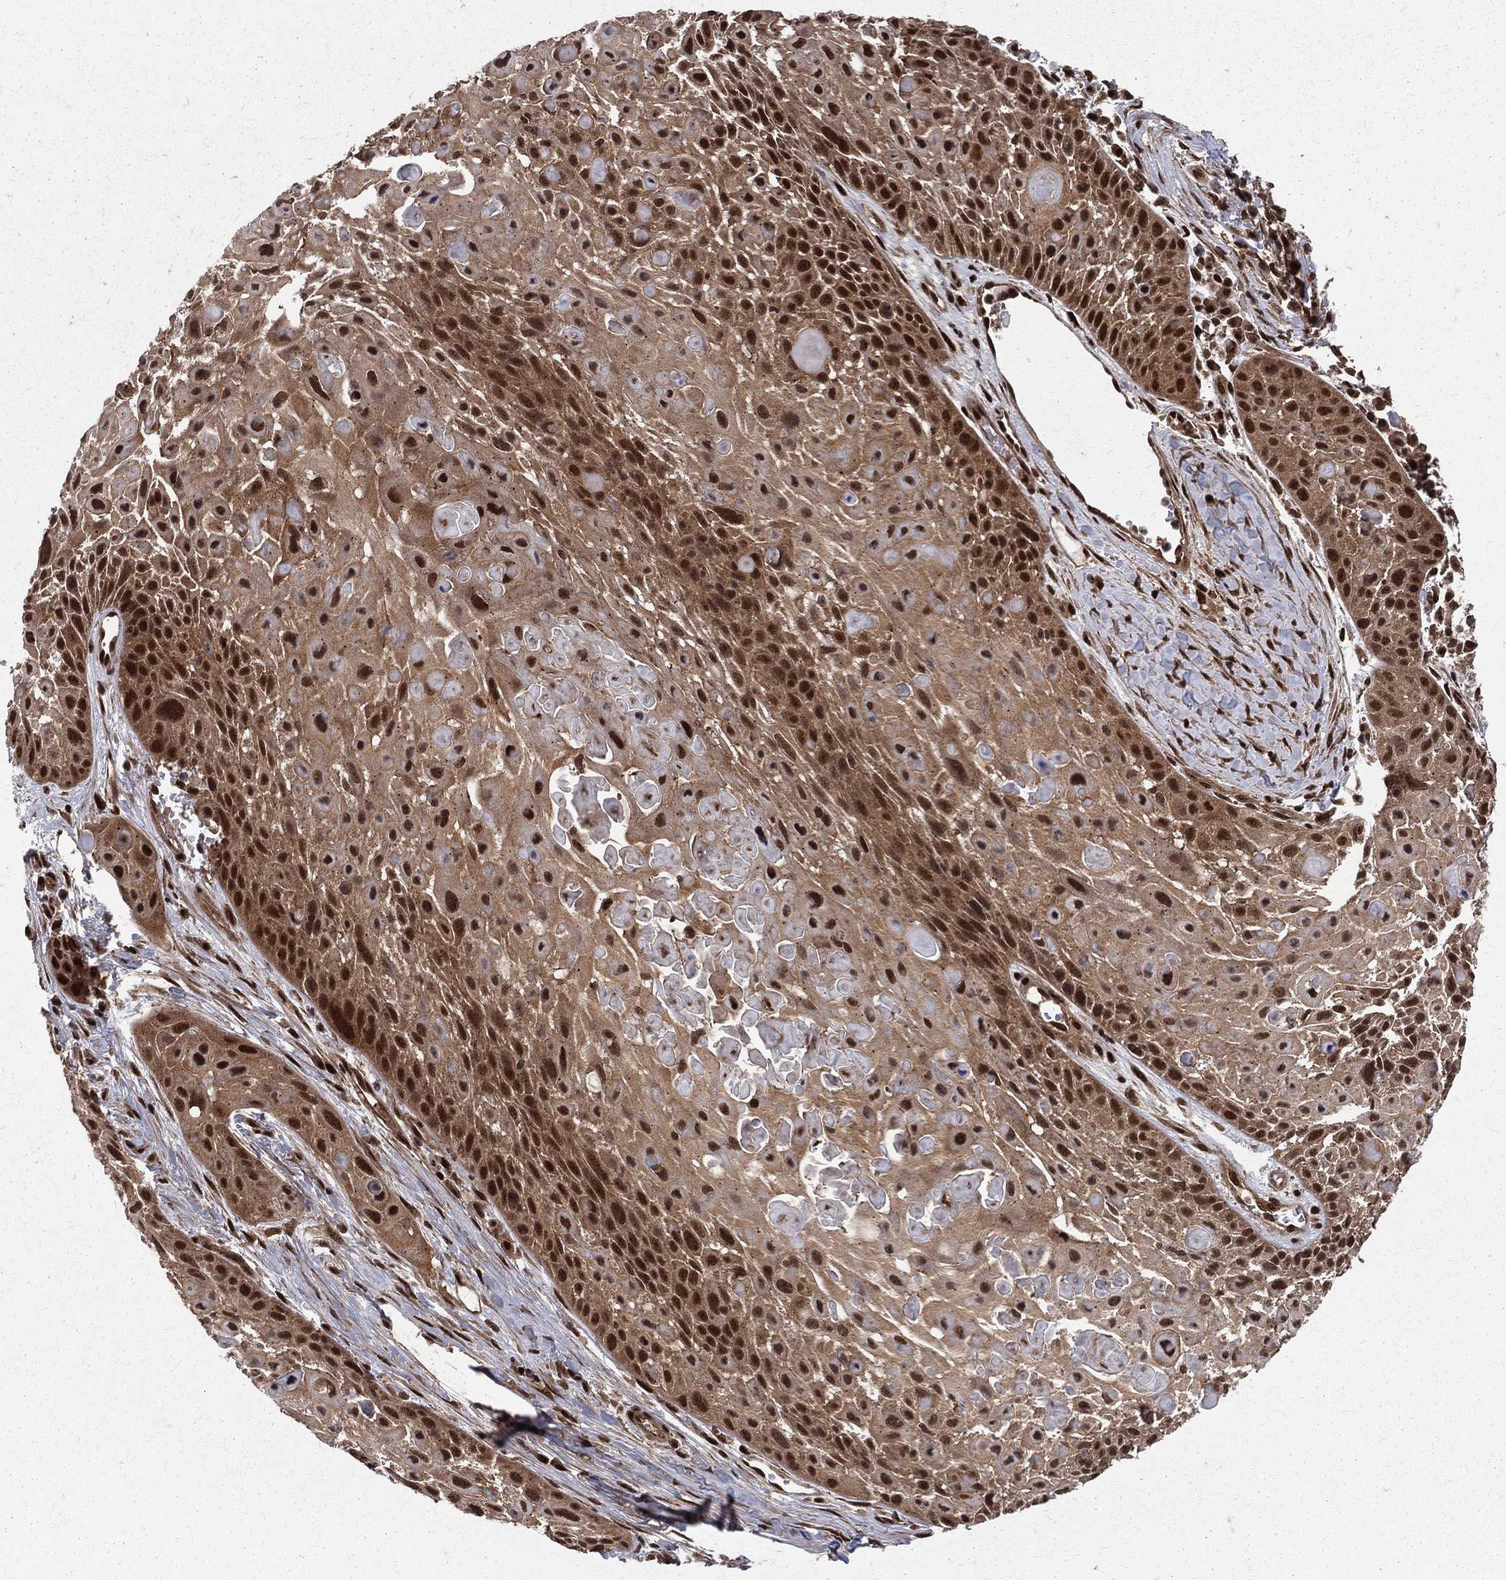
{"staining": {"intensity": "strong", "quantity": "25%-75%", "location": "nuclear"}, "tissue": "skin cancer", "cell_type": "Tumor cells", "image_type": "cancer", "snomed": [{"axis": "morphology", "description": "Squamous cell carcinoma, NOS"}, {"axis": "topography", "description": "Skin"}, {"axis": "topography", "description": "Anal"}], "caption": "Skin cancer stained with immunohistochemistry shows strong nuclear expression in about 25%-75% of tumor cells.", "gene": "COPS4", "patient": {"sex": "female", "age": 75}}